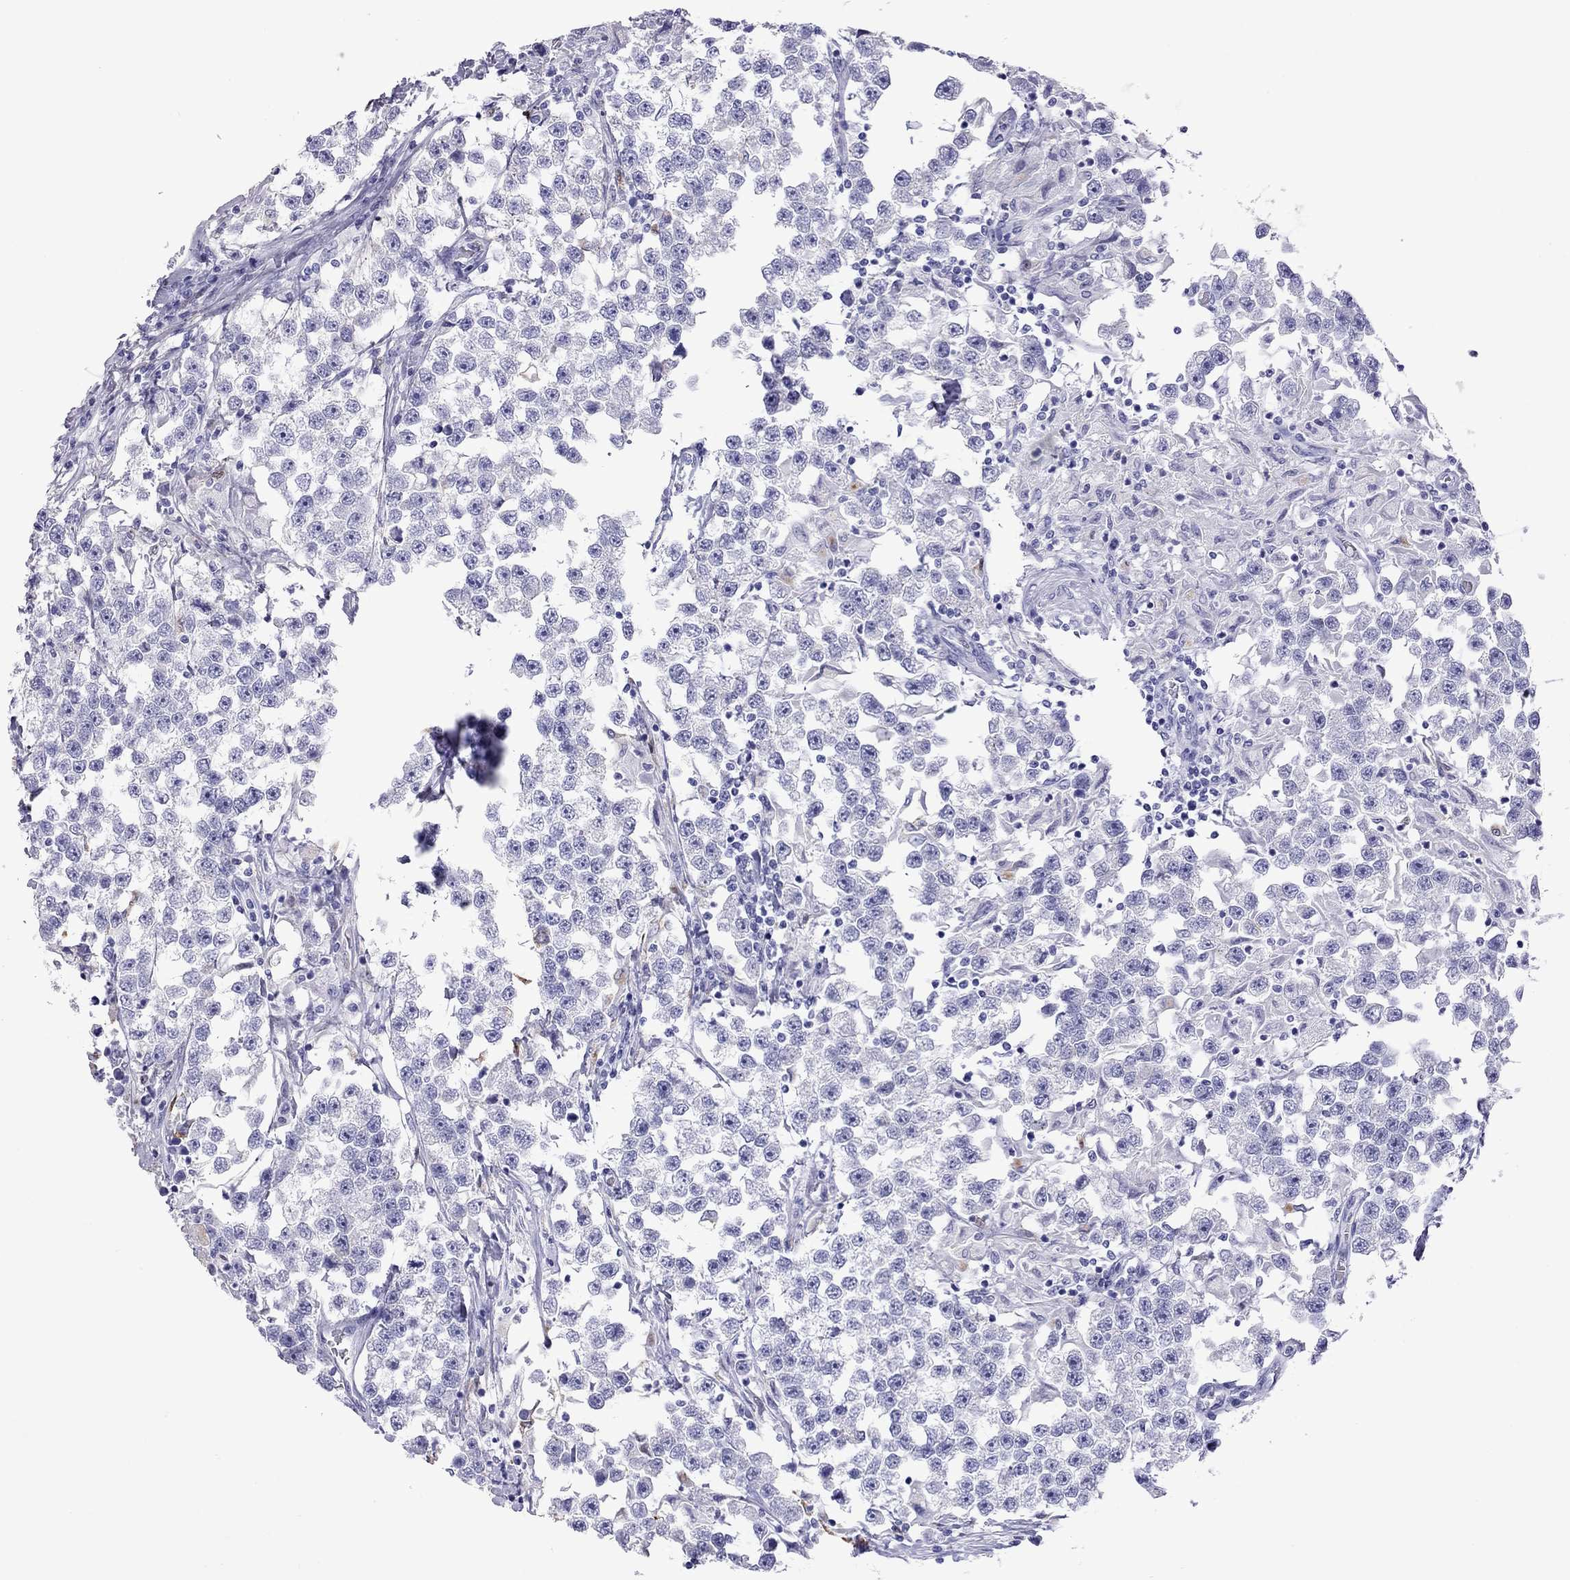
{"staining": {"intensity": "weak", "quantity": "<25%", "location": "cytoplasmic/membranous"}, "tissue": "testis cancer", "cell_type": "Tumor cells", "image_type": "cancer", "snomed": [{"axis": "morphology", "description": "Seminoma, NOS"}, {"axis": "topography", "description": "Testis"}], "caption": "This is an immunohistochemistry (IHC) photomicrograph of testis cancer (seminoma). There is no positivity in tumor cells.", "gene": "SLAMF1", "patient": {"sex": "male", "age": 46}}